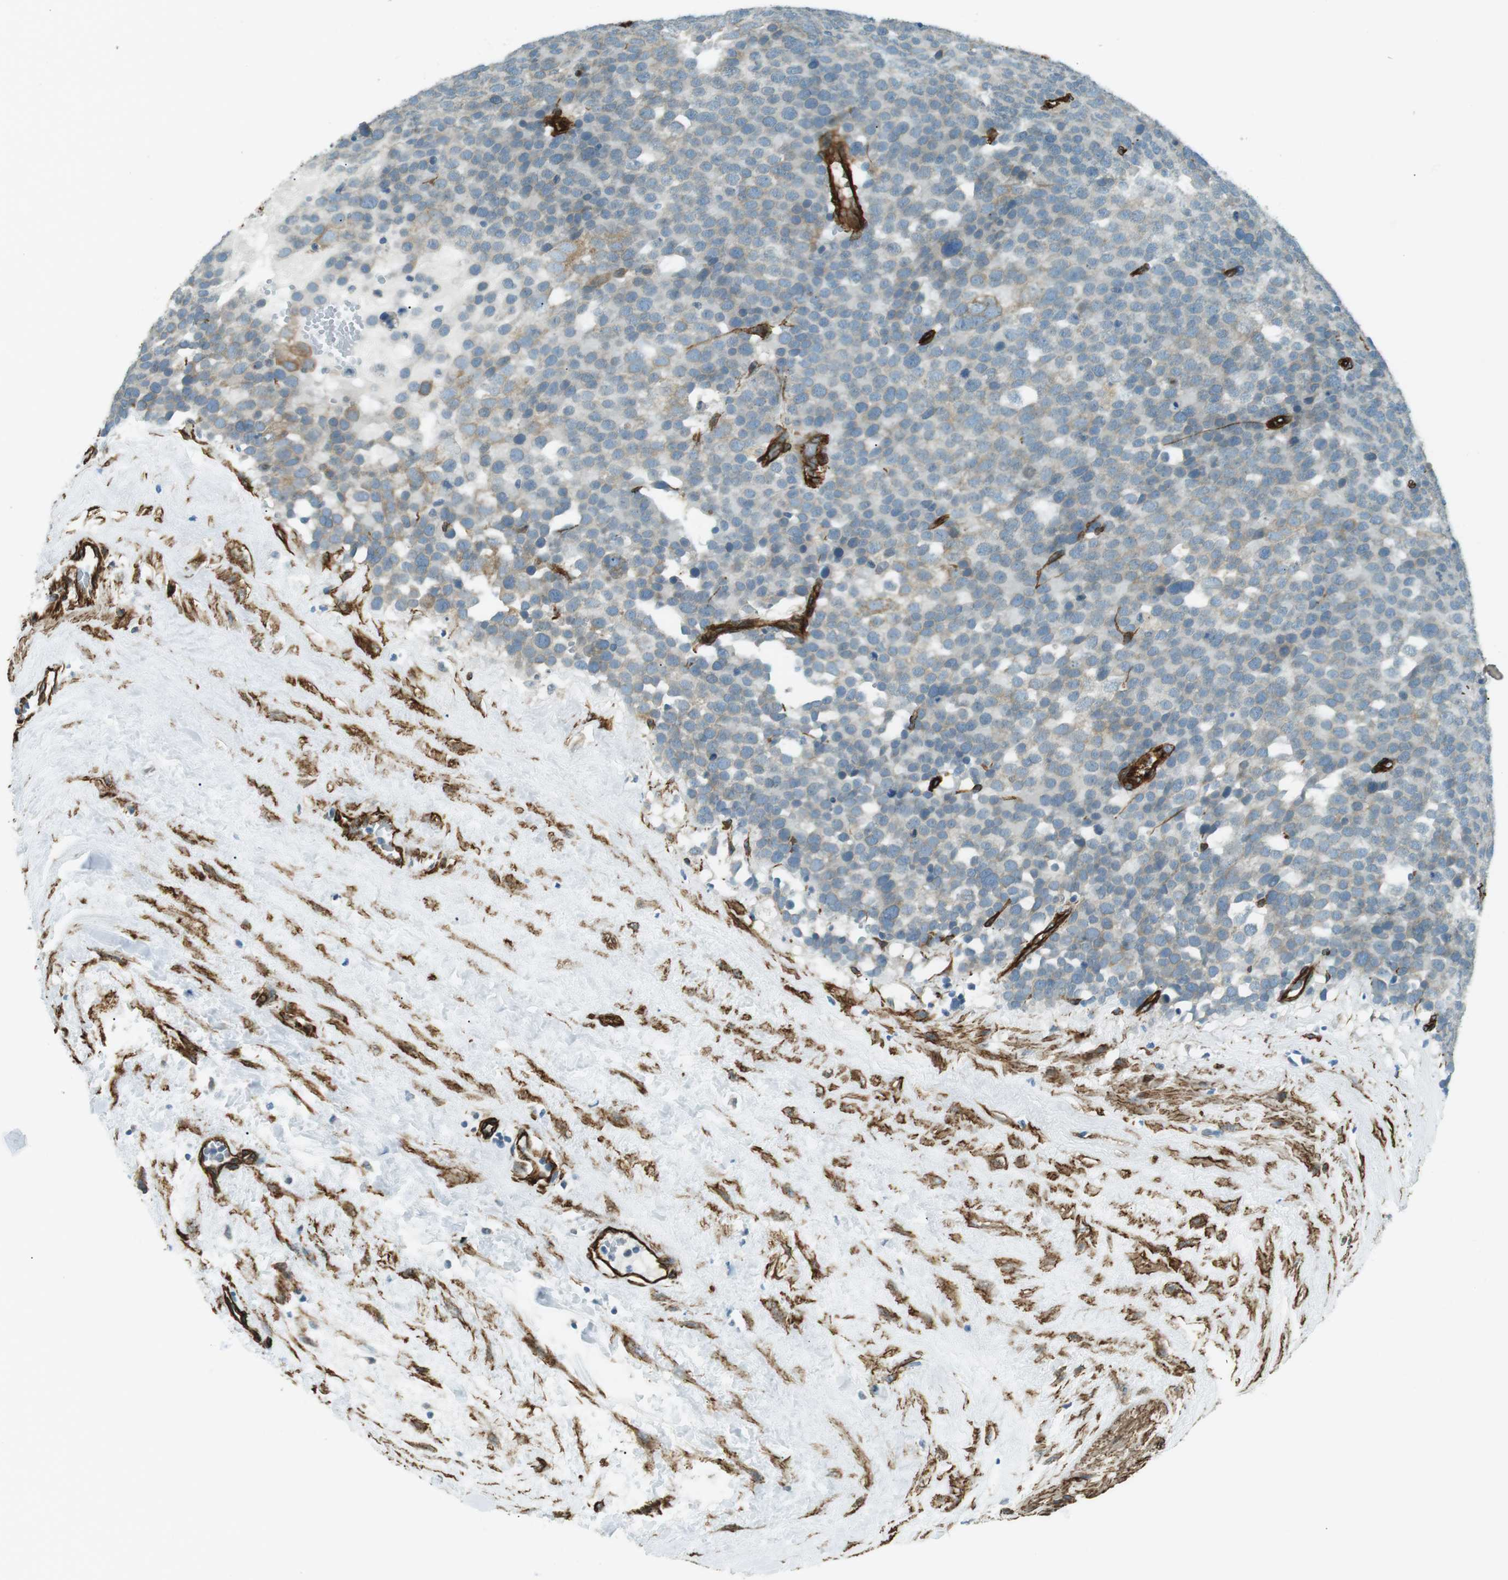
{"staining": {"intensity": "weak", "quantity": "<25%", "location": "cytoplasmic/membranous"}, "tissue": "testis cancer", "cell_type": "Tumor cells", "image_type": "cancer", "snomed": [{"axis": "morphology", "description": "Seminoma, NOS"}, {"axis": "topography", "description": "Testis"}], "caption": "The immunohistochemistry (IHC) histopathology image has no significant positivity in tumor cells of seminoma (testis) tissue. Brightfield microscopy of IHC stained with DAB (brown) and hematoxylin (blue), captured at high magnification.", "gene": "ODR4", "patient": {"sex": "male", "age": 71}}